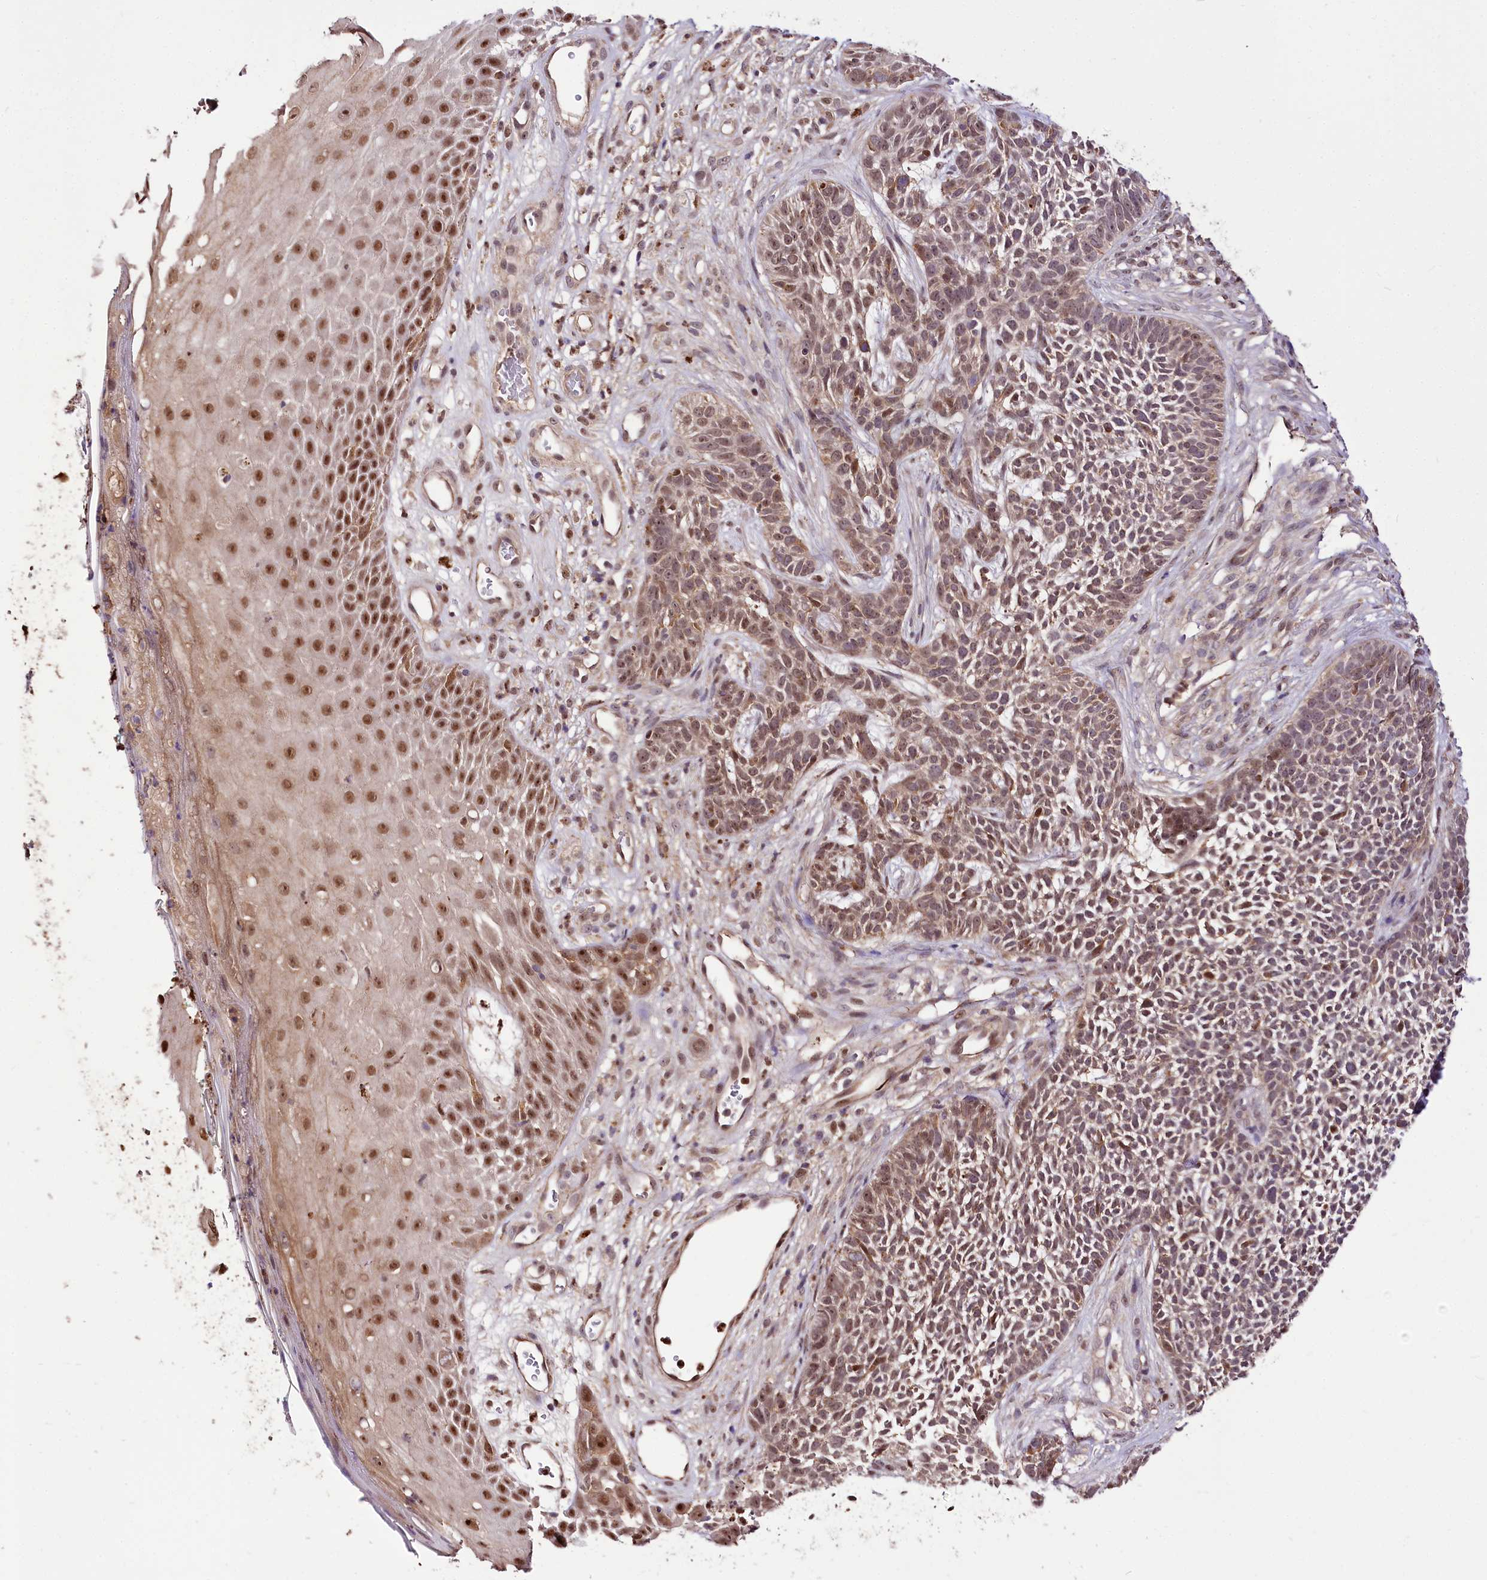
{"staining": {"intensity": "moderate", "quantity": "25%-75%", "location": "nuclear"}, "tissue": "skin cancer", "cell_type": "Tumor cells", "image_type": "cancer", "snomed": [{"axis": "morphology", "description": "Basal cell carcinoma"}, {"axis": "topography", "description": "Skin"}], "caption": "Approximately 25%-75% of tumor cells in skin basal cell carcinoma reveal moderate nuclear protein positivity as visualized by brown immunohistochemical staining.", "gene": "GNL3L", "patient": {"sex": "female", "age": 84}}